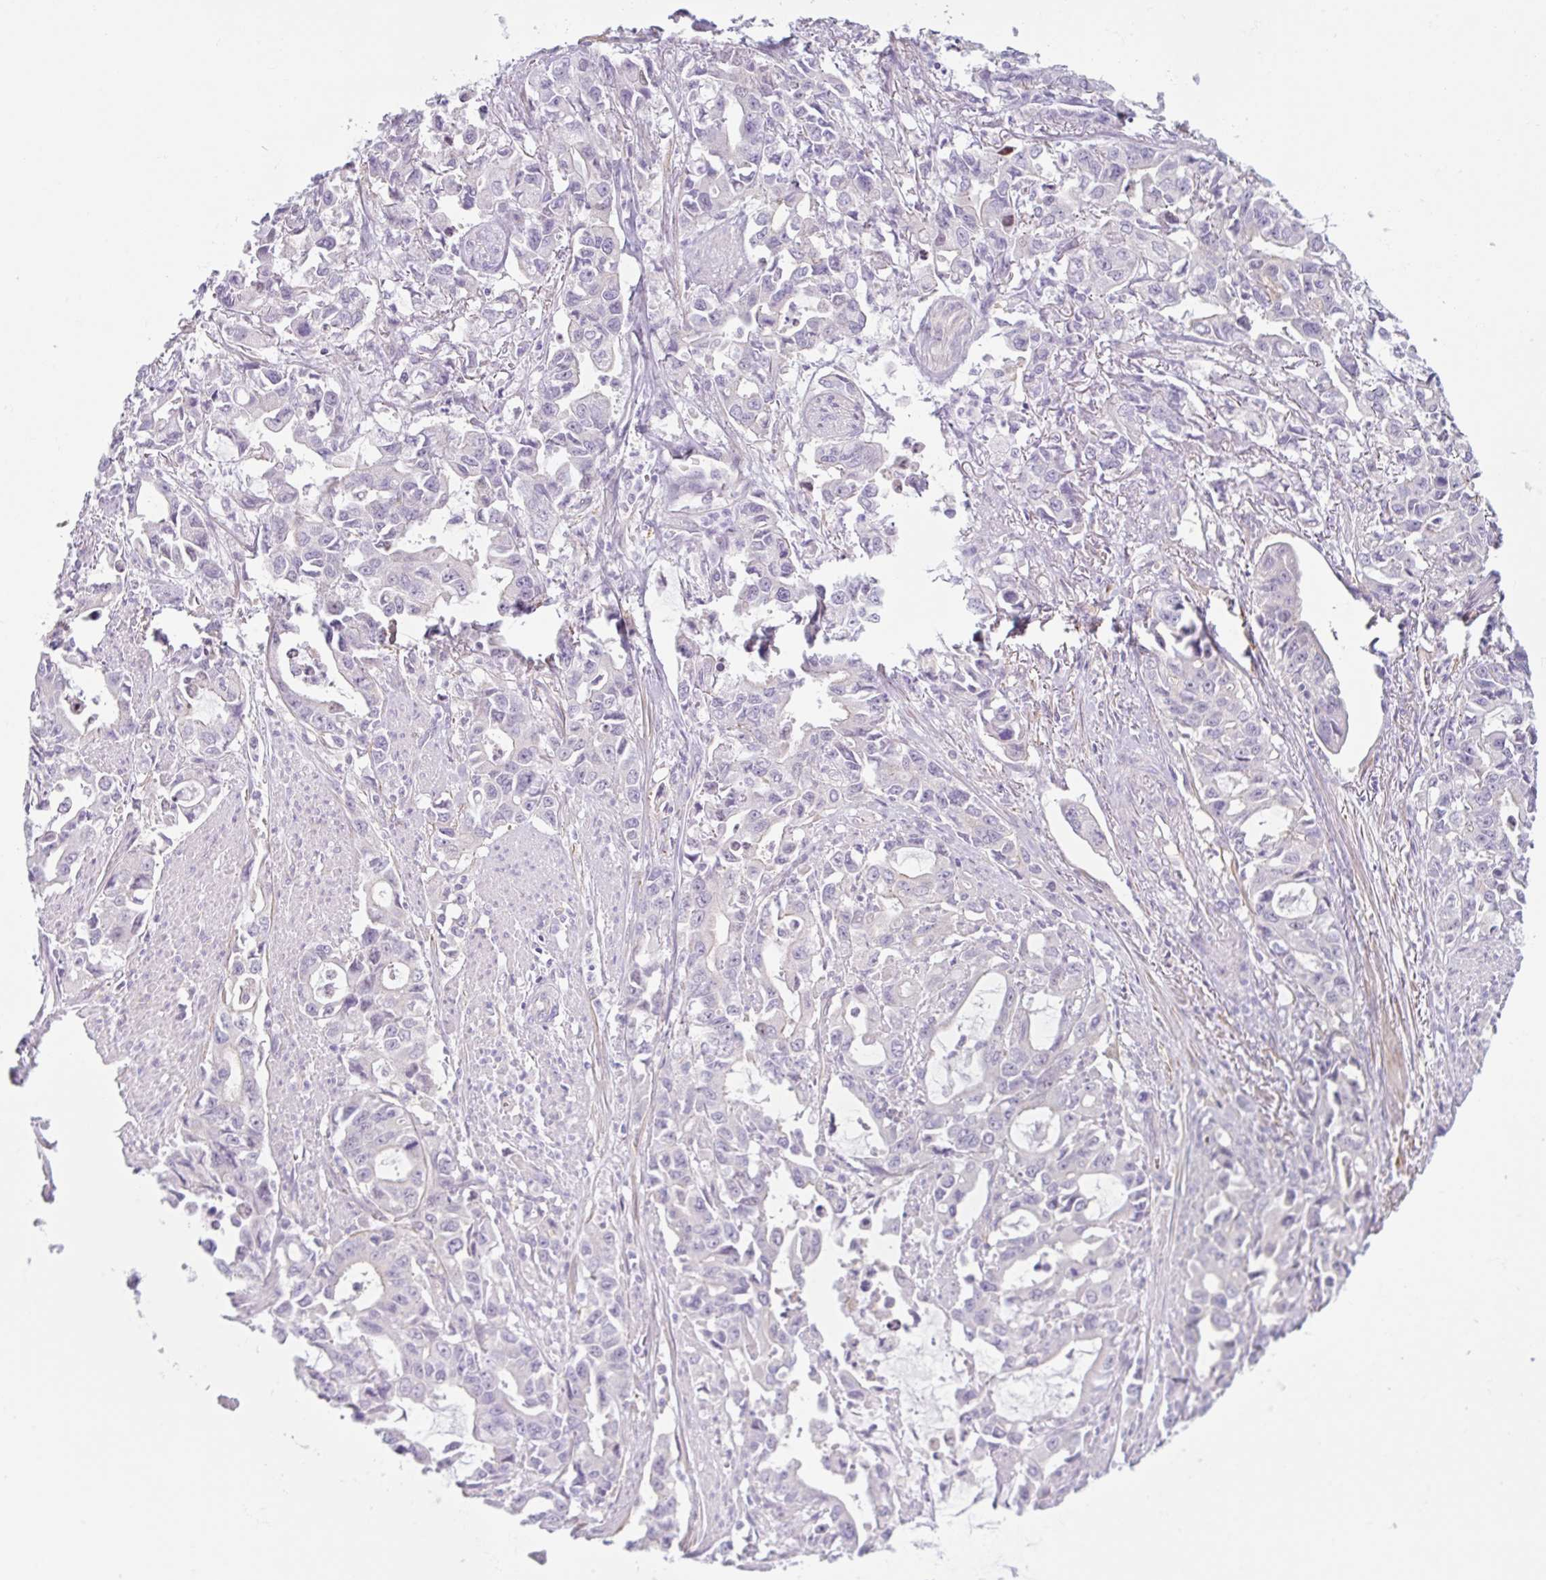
{"staining": {"intensity": "negative", "quantity": "none", "location": "none"}, "tissue": "stomach cancer", "cell_type": "Tumor cells", "image_type": "cancer", "snomed": [{"axis": "morphology", "description": "Adenocarcinoma, NOS"}, {"axis": "topography", "description": "Stomach, upper"}], "caption": "Tumor cells are negative for protein expression in human stomach cancer (adenocarcinoma).", "gene": "MYH10", "patient": {"sex": "male", "age": 85}}